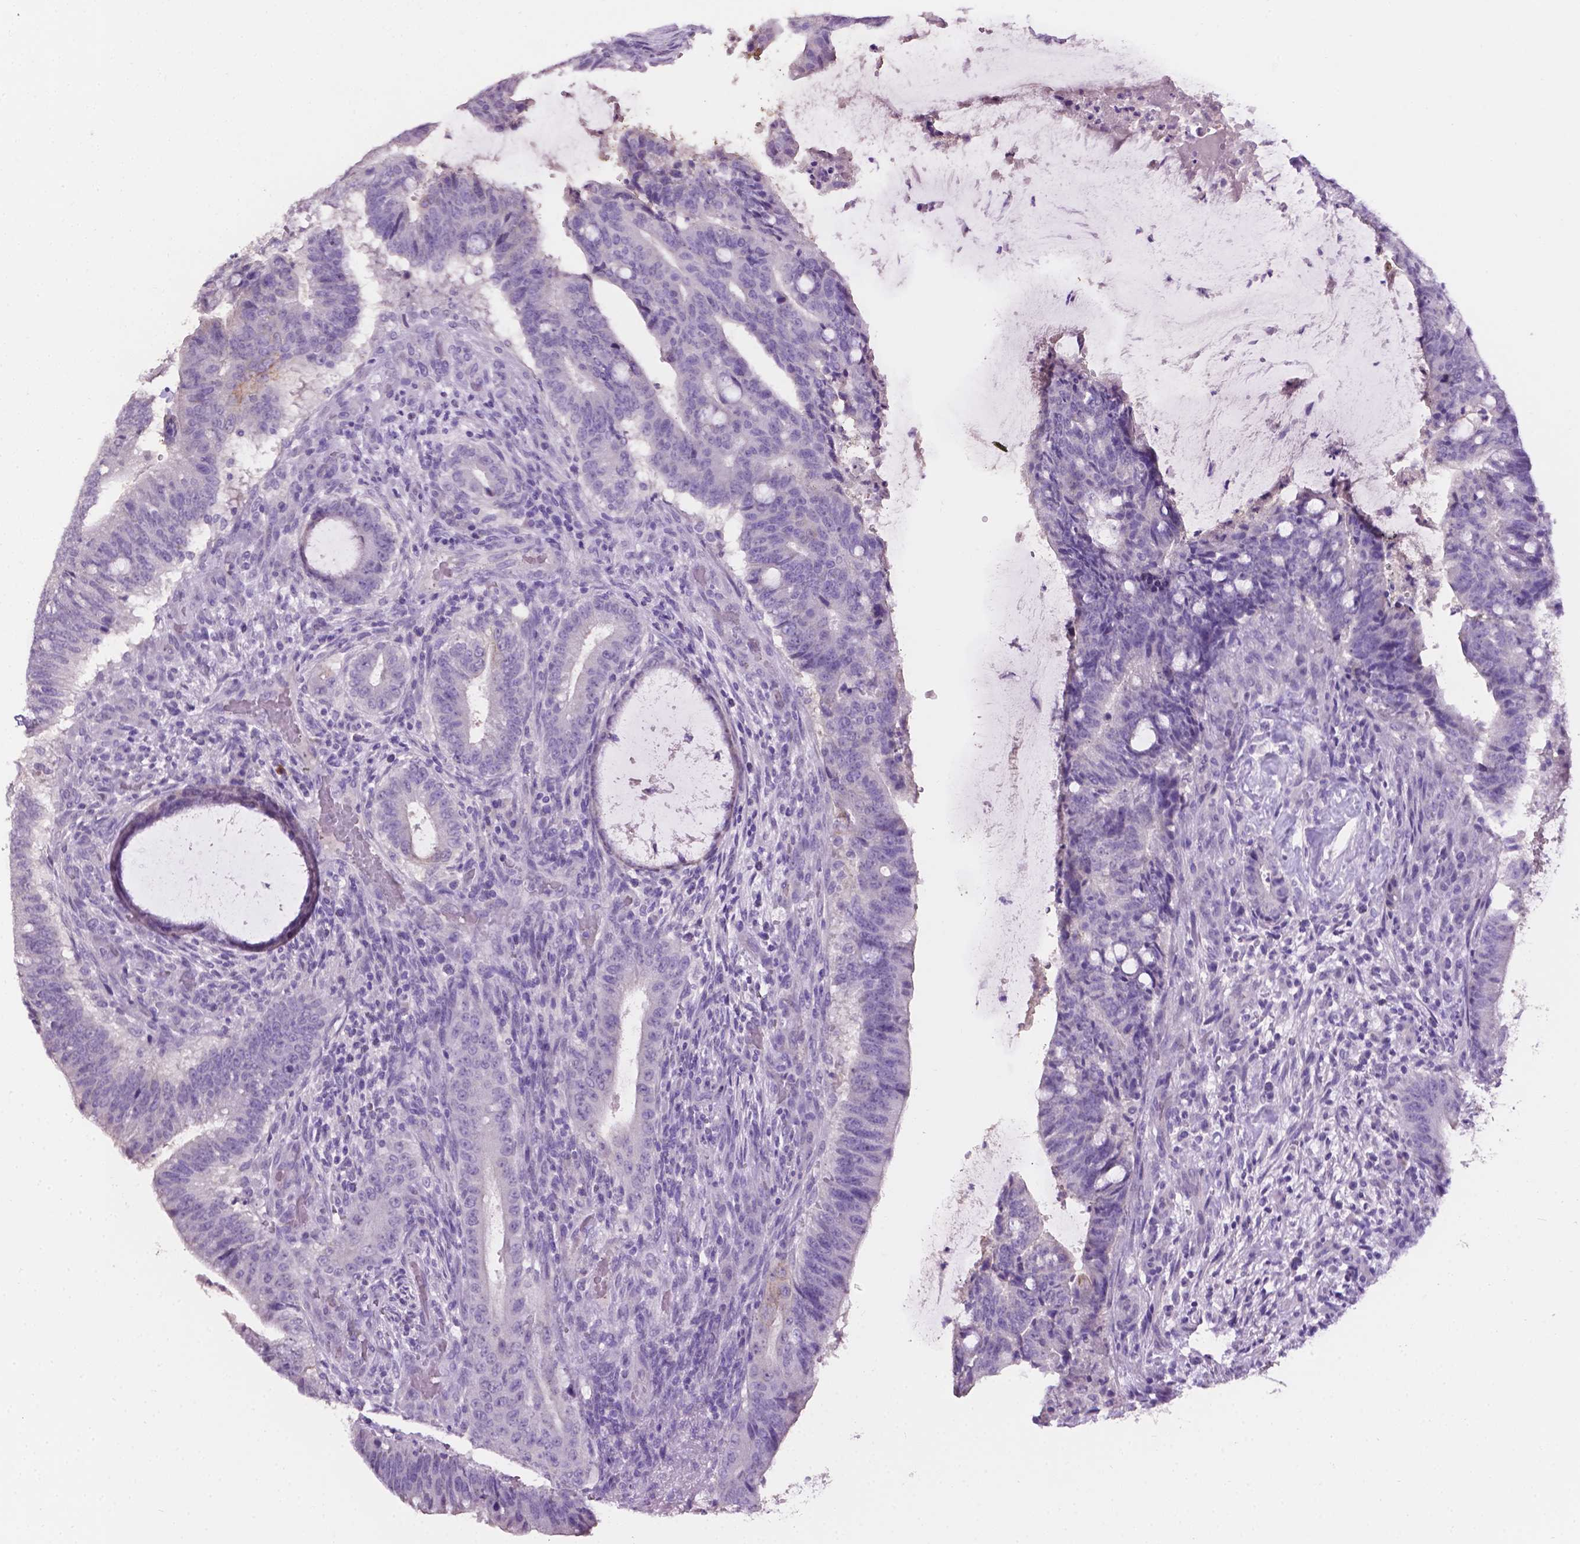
{"staining": {"intensity": "negative", "quantity": "none", "location": "none"}, "tissue": "colorectal cancer", "cell_type": "Tumor cells", "image_type": "cancer", "snomed": [{"axis": "morphology", "description": "Adenocarcinoma, NOS"}, {"axis": "topography", "description": "Colon"}], "caption": "Protein analysis of colorectal cancer reveals no significant staining in tumor cells.", "gene": "TACSTD2", "patient": {"sex": "female", "age": 43}}